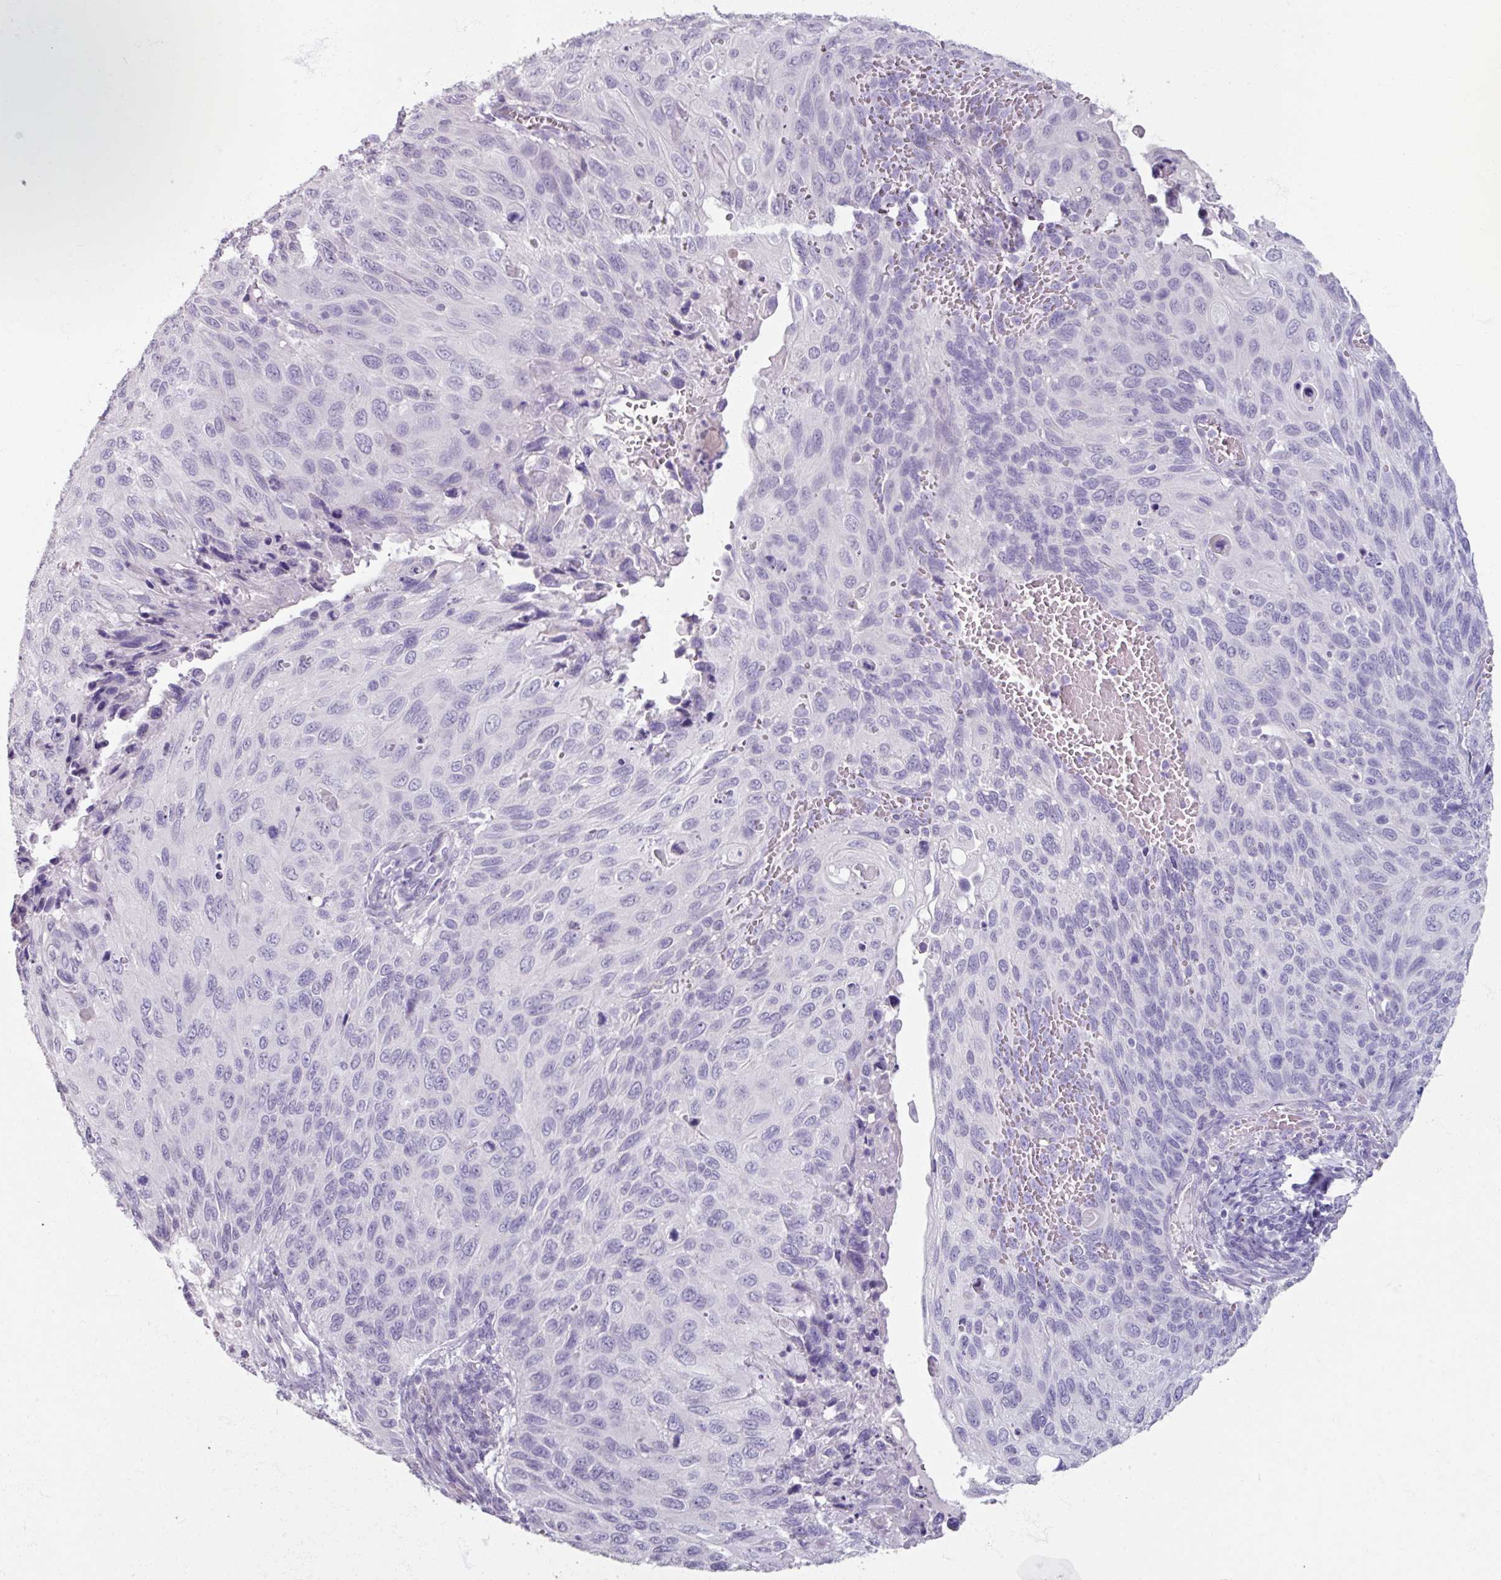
{"staining": {"intensity": "negative", "quantity": "none", "location": "none"}, "tissue": "cervical cancer", "cell_type": "Tumor cells", "image_type": "cancer", "snomed": [{"axis": "morphology", "description": "Squamous cell carcinoma, NOS"}, {"axis": "topography", "description": "Cervix"}], "caption": "DAB immunohistochemical staining of cervical cancer demonstrates no significant expression in tumor cells.", "gene": "TG", "patient": {"sex": "female", "age": 70}}